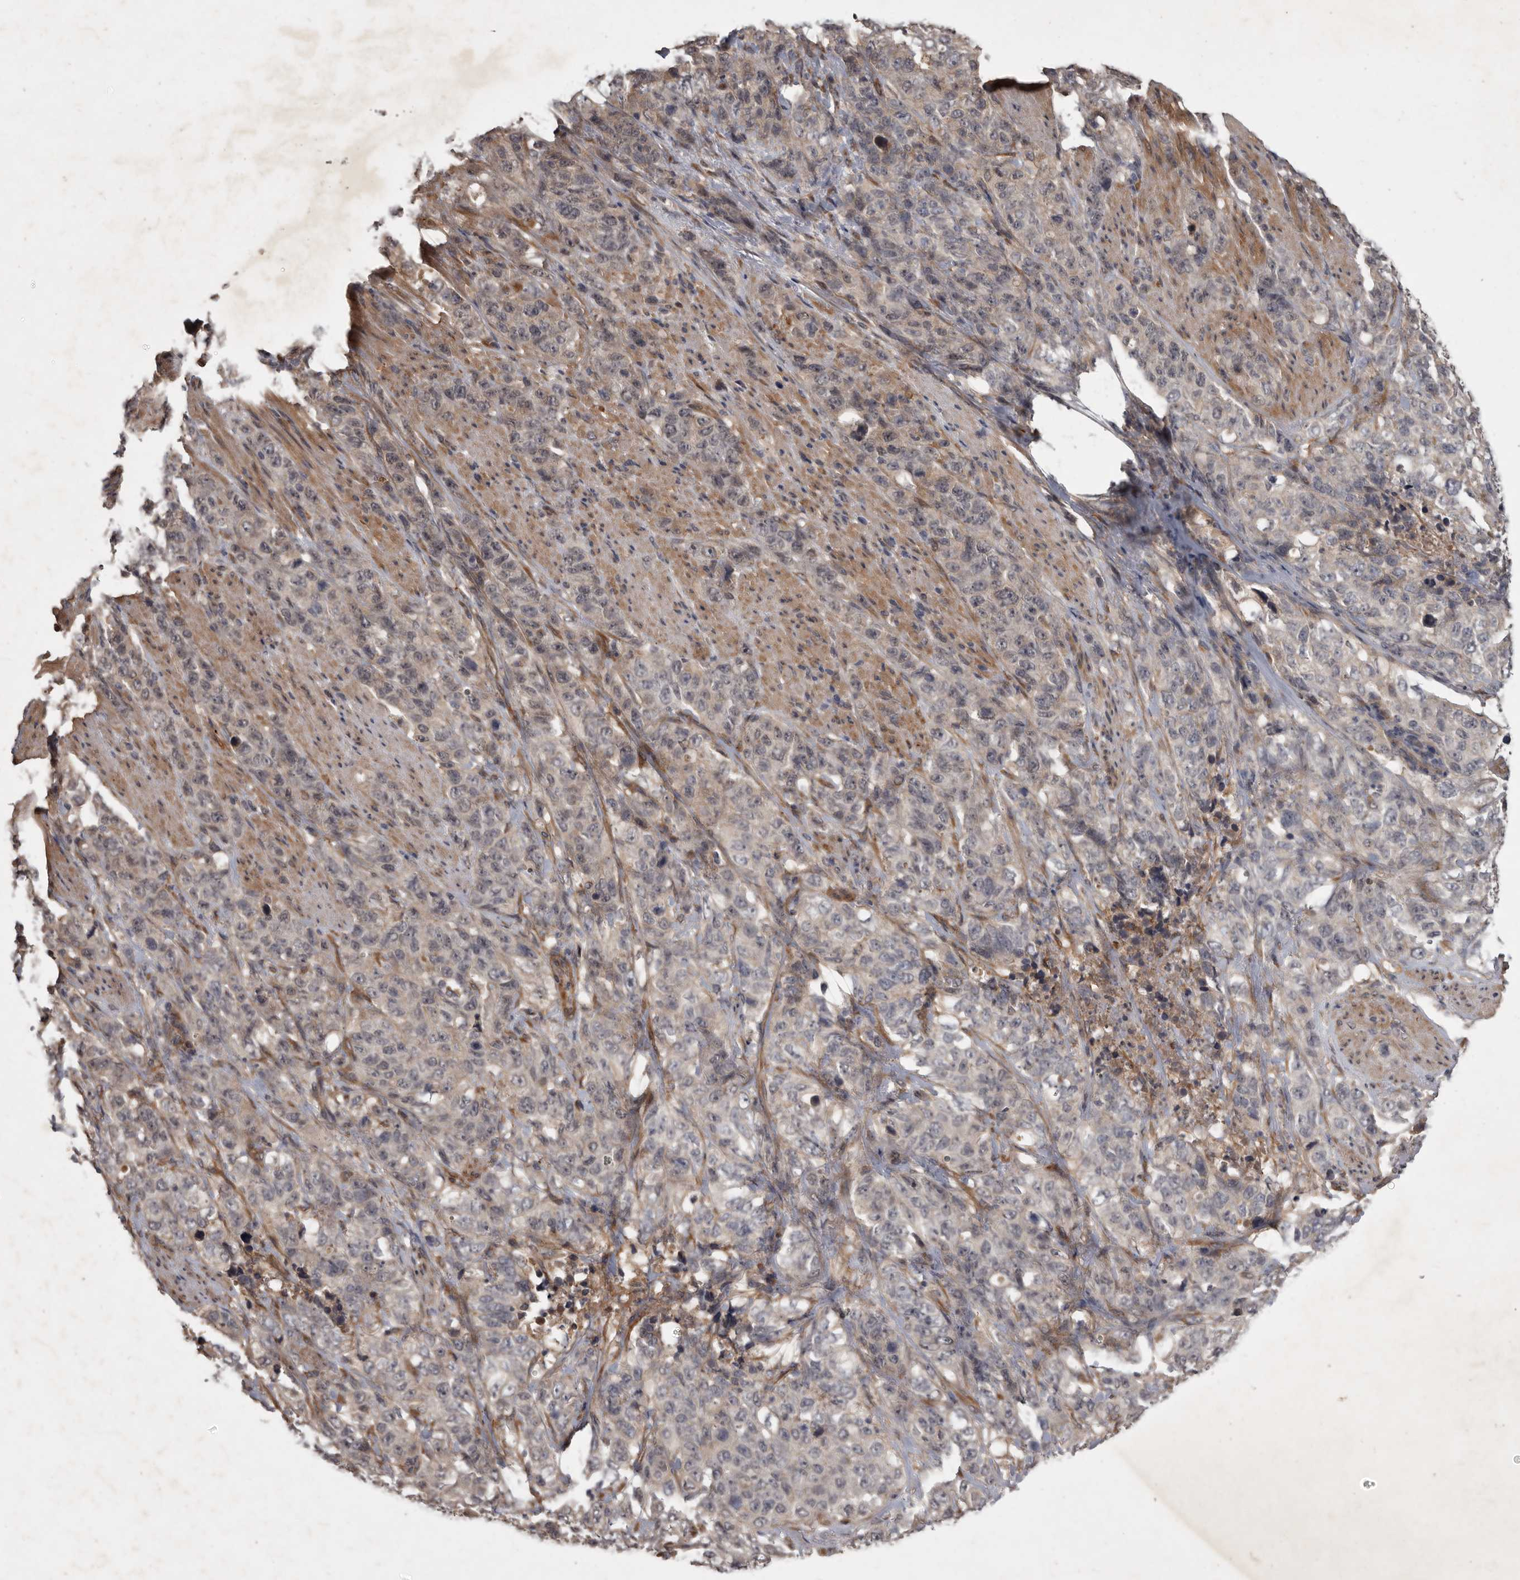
{"staining": {"intensity": "weak", "quantity": "<25%", "location": "cytoplasmic/membranous,nuclear"}, "tissue": "stomach cancer", "cell_type": "Tumor cells", "image_type": "cancer", "snomed": [{"axis": "morphology", "description": "Adenocarcinoma, NOS"}, {"axis": "topography", "description": "Stomach"}], "caption": "High magnification brightfield microscopy of stomach adenocarcinoma stained with DAB (3,3'-diaminobenzidine) (brown) and counterstained with hematoxylin (blue): tumor cells show no significant positivity.", "gene": "DNAJC28", "patient": {"sex": "male", "age": 48}}